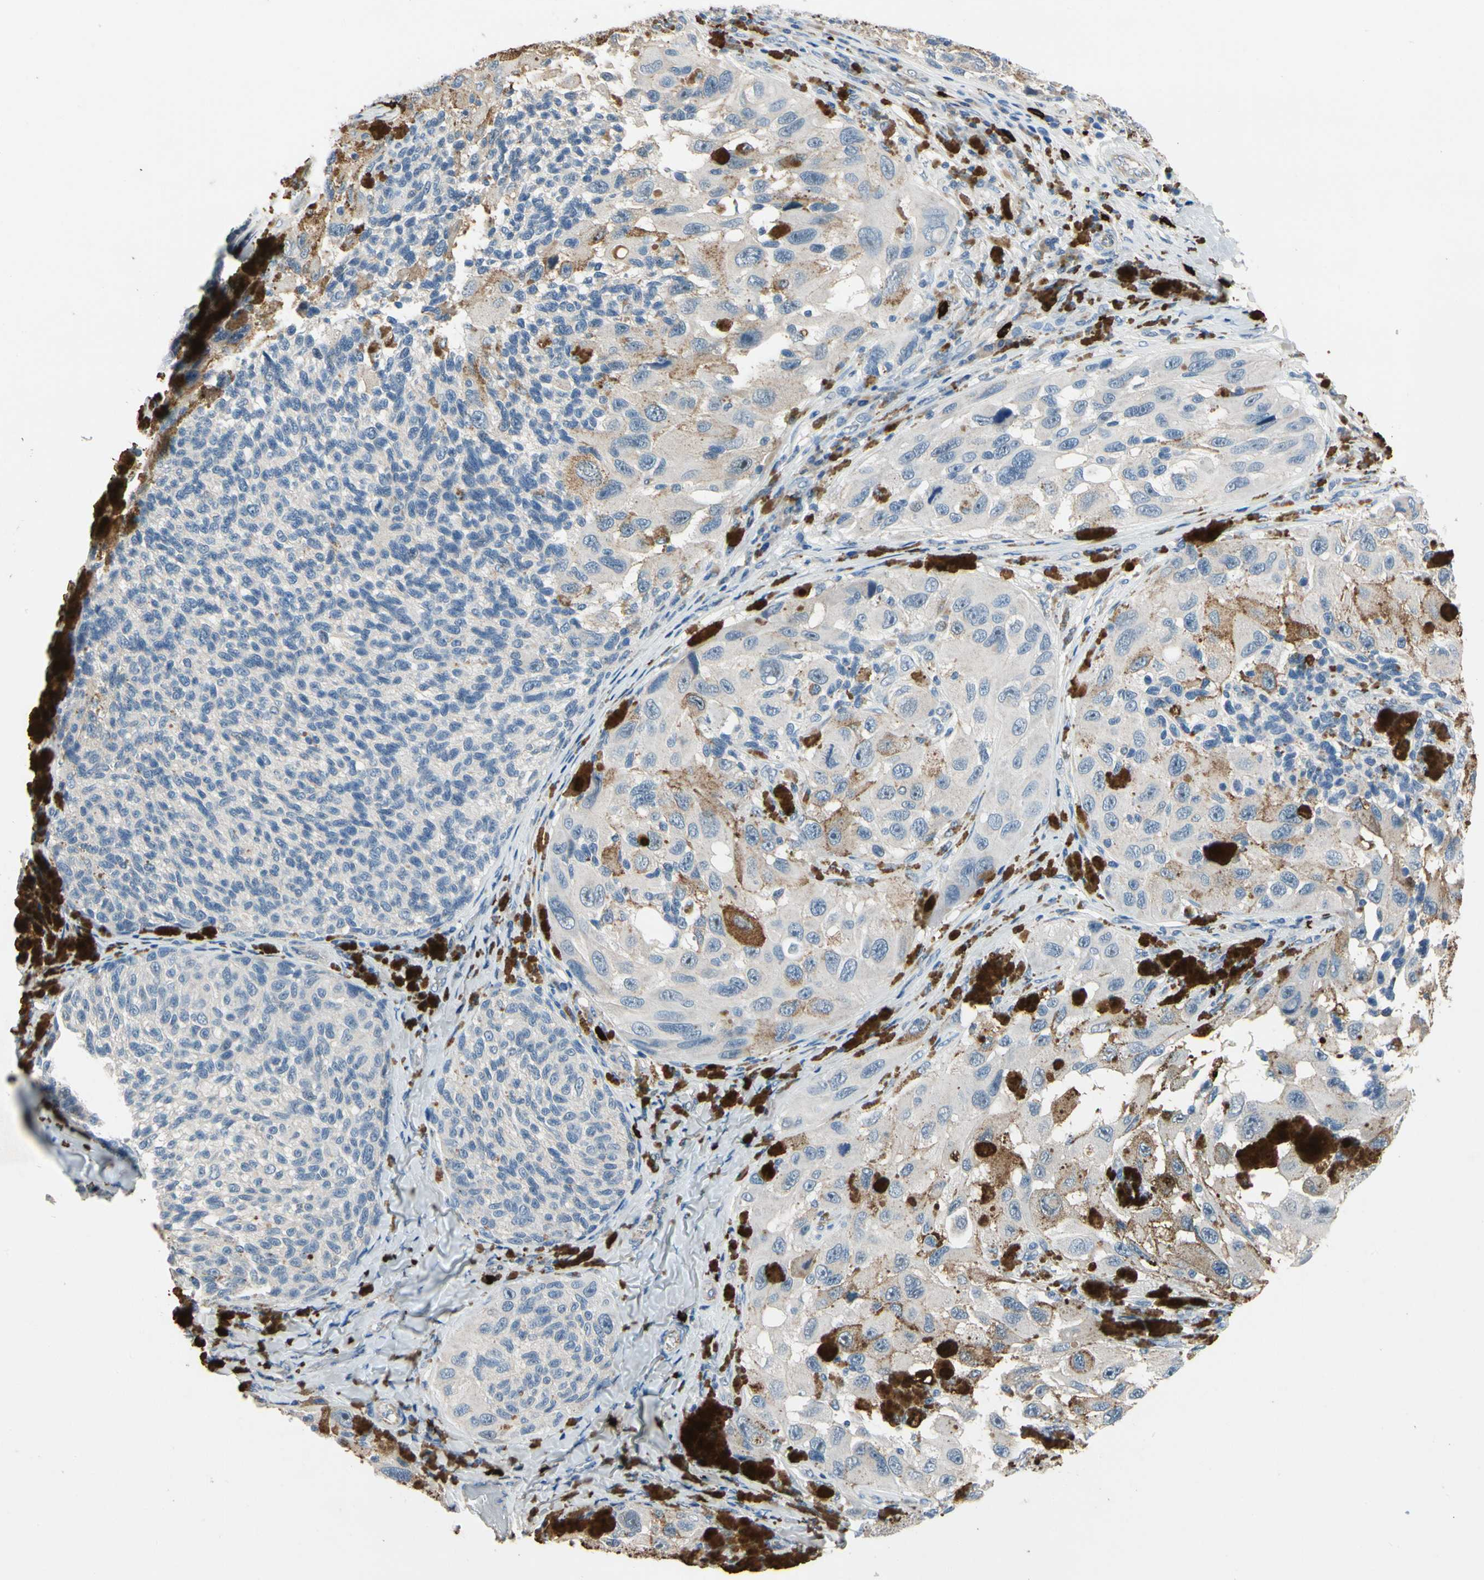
{"staining": {"intensity": "negative", "quantity": "none", "location": "none"}, "tissue": "melanoma", "cell_type": "Tumor cells", "image_type": "cancer", "snomed": [{"axis": "morphology", "description": "Malignant melanoma, NOS"}, {"axis": "topography", "description": "Skin"}], "caption": "Protein analysis of malignant melanoma displays no significant positivity in tumor cells.", "gene": "CPA3", "patient": {"sex": "female", "age": 73}}